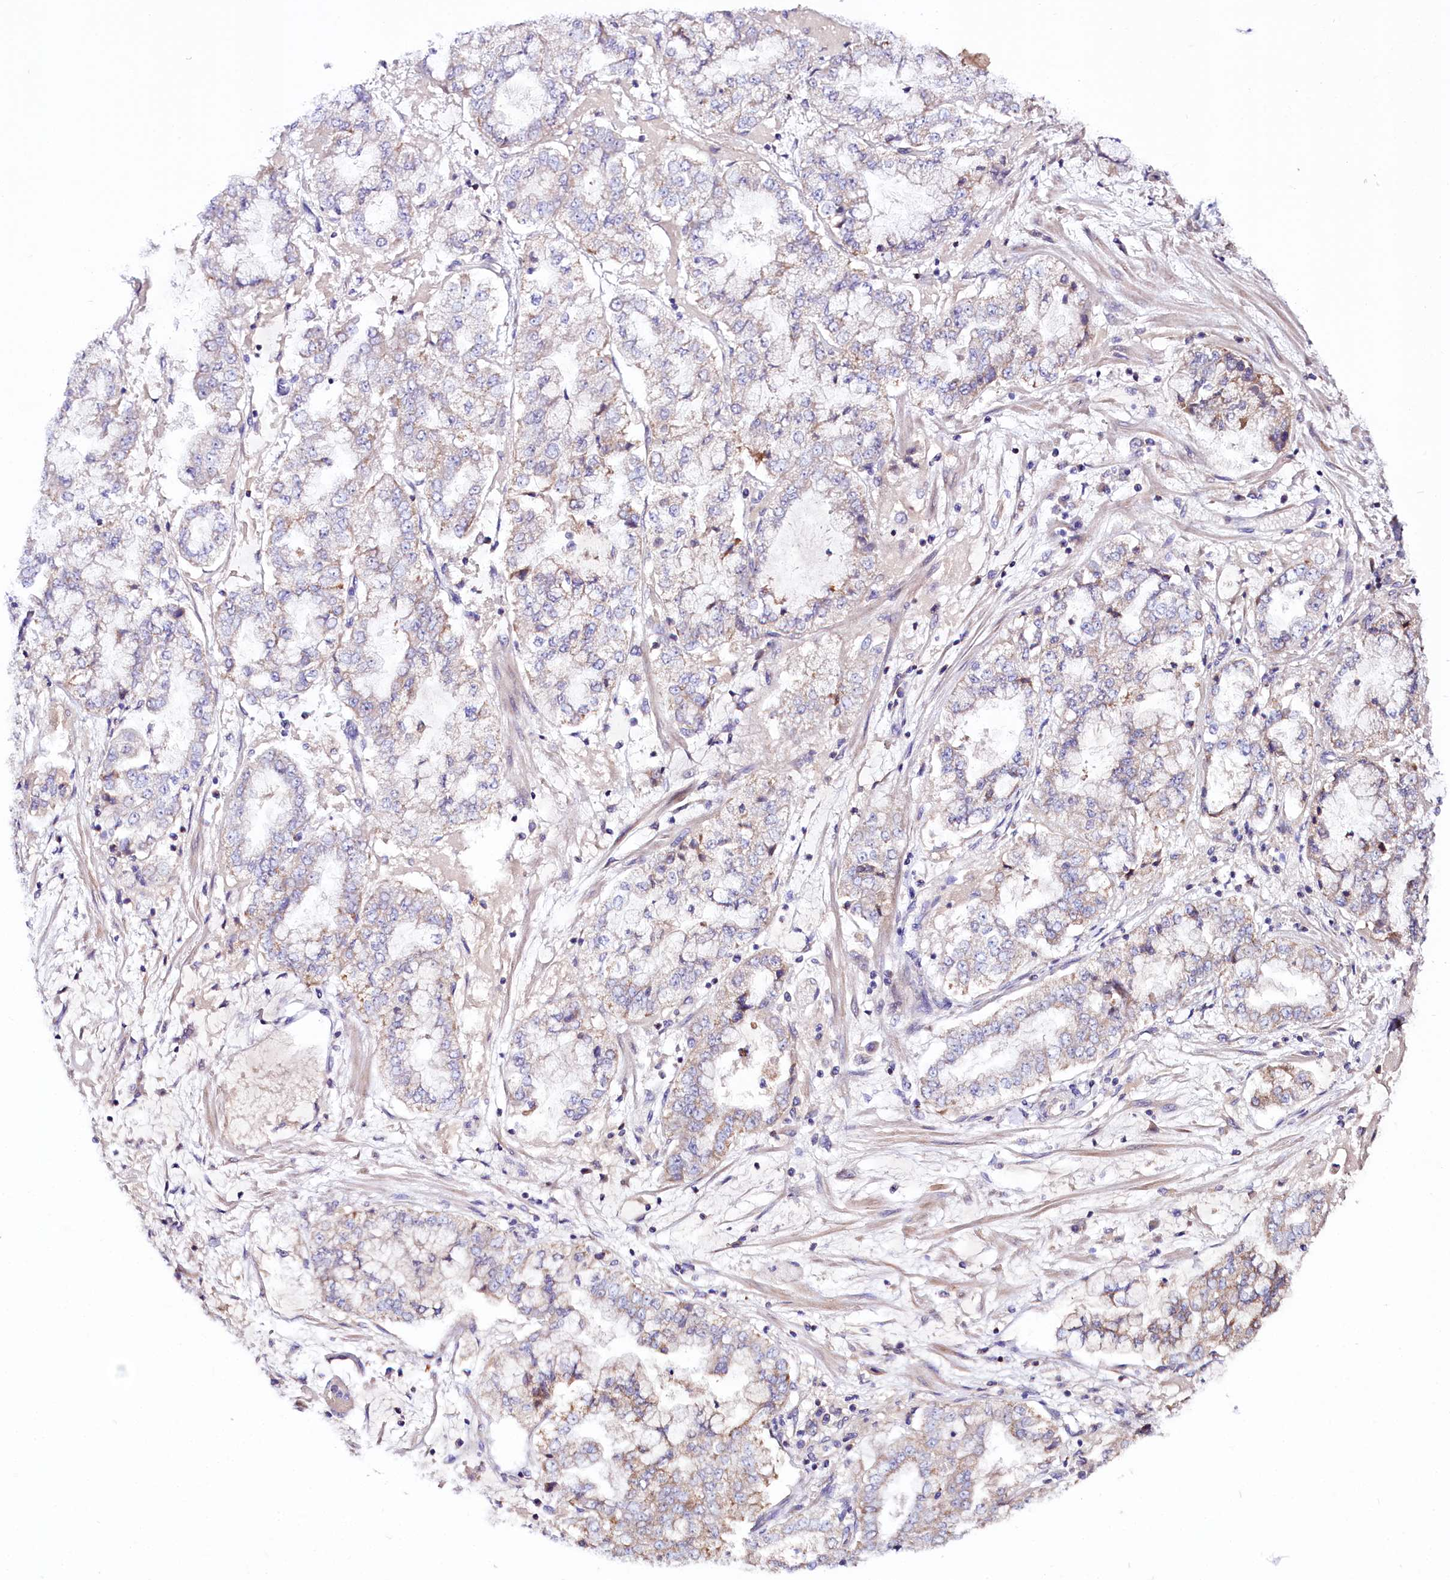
{"staining": {"intensity": "weak", "quantity": "<25%", "location": "cytoplasmic/membranous"}, "tissue": "stomach cancer", "cell_type": "Tumor cells", "image_type": "cancer", "snomed": [{"axis": "morphology", "description": "Adenocarcinoma, NOS"}, {"axis": "topography", "description": "Stomach"}], "caption": "Tumor cells show no significant protein expression in stomach cancer. (IHC, brightfield microscopy, high magnification).", "gene": "ZNF45", "patient": {"sex": "male", "age": 76}}